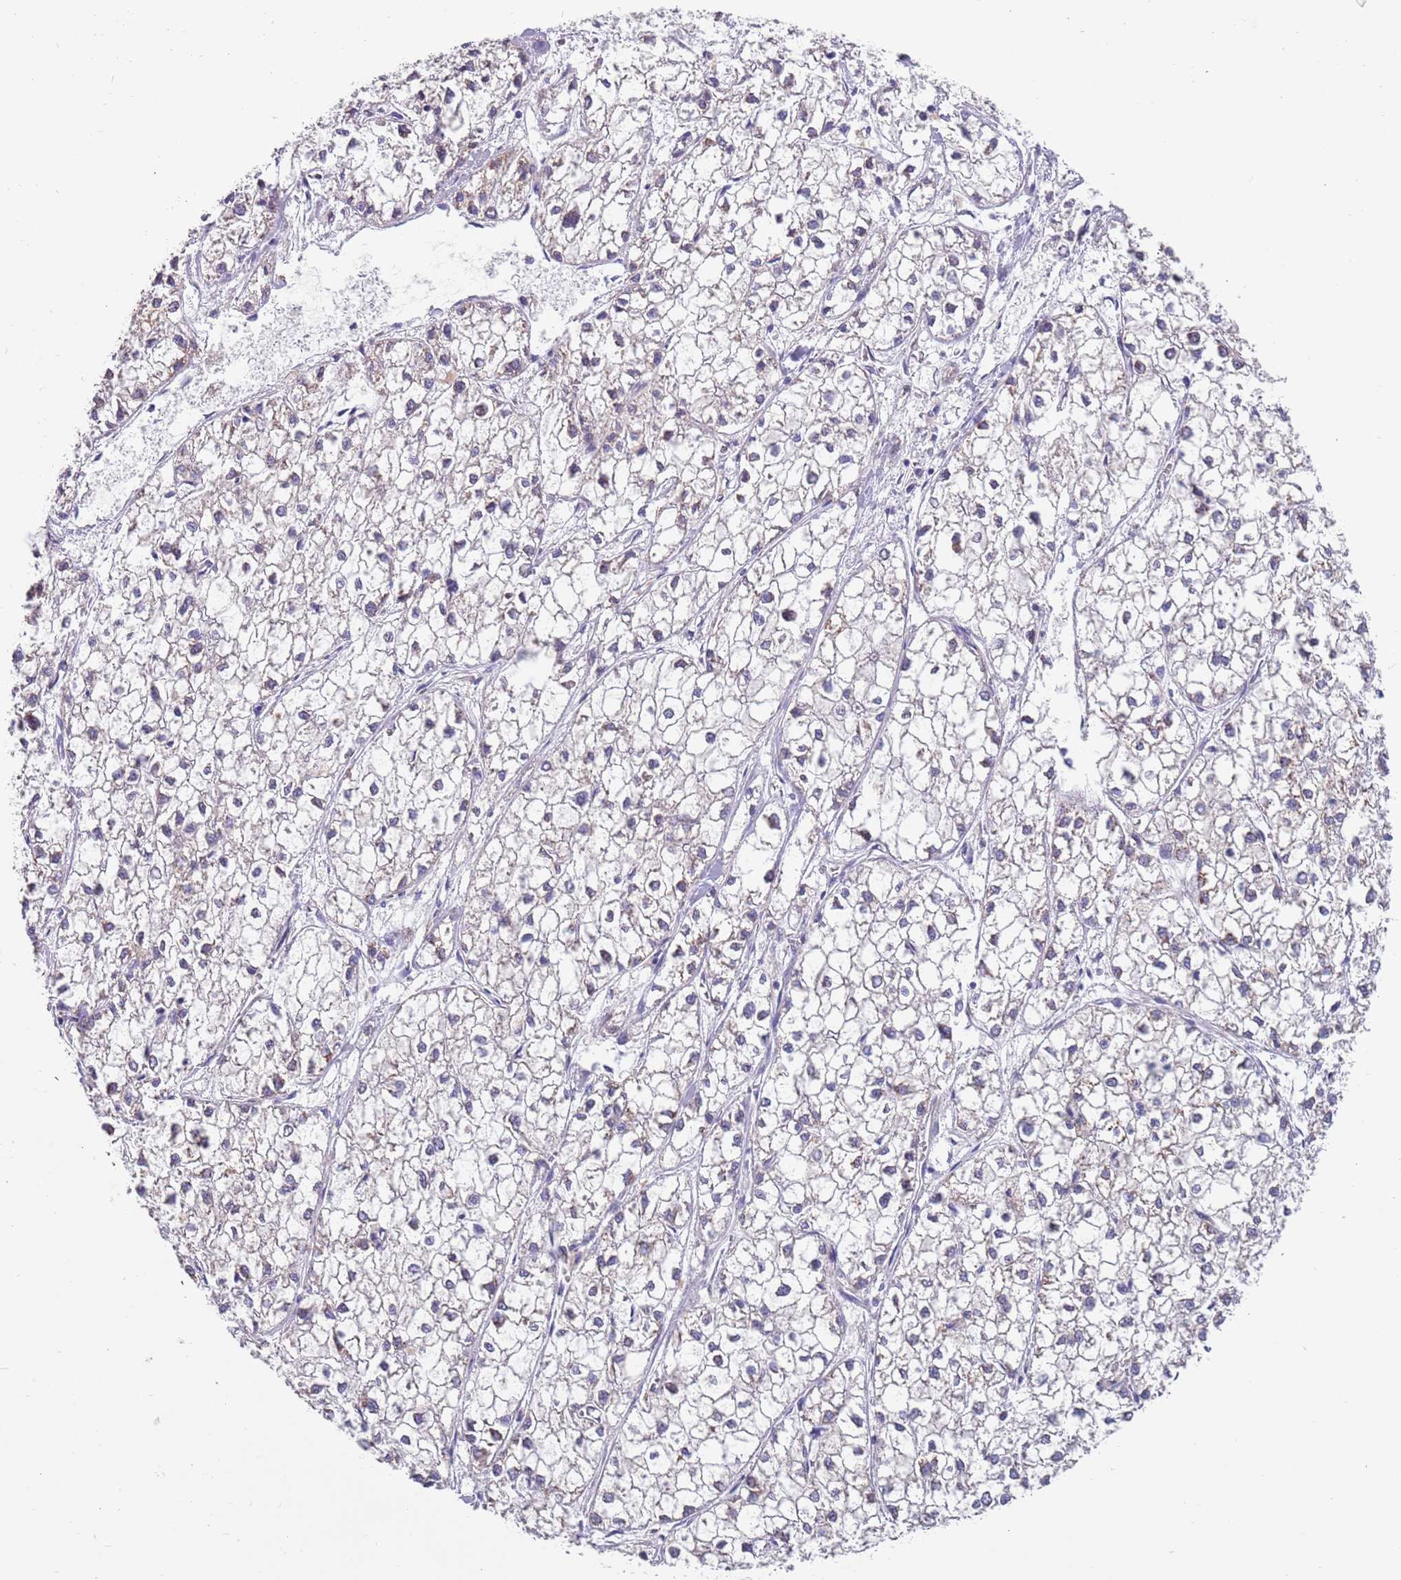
{"staining": {"intensity": "negative", "quantity": "none", "location": "none"}, "tissue": "liver cancer", "cell_type": "Tumor cells", "image_type": "cancer", "snomed": [{"axis": "morphology", "description": "Carcinoma, Hepatocellular, NOS"}, {"axis": "topography", "description": "Liver"}], "caption": "IHC micrograph of liver hepatocellular carcinoma stained for a protein (brown), which exhibits no positivity in tumor cells.", "gene": "ZNF746", "patient": {"sex": "female", "age": 43}}